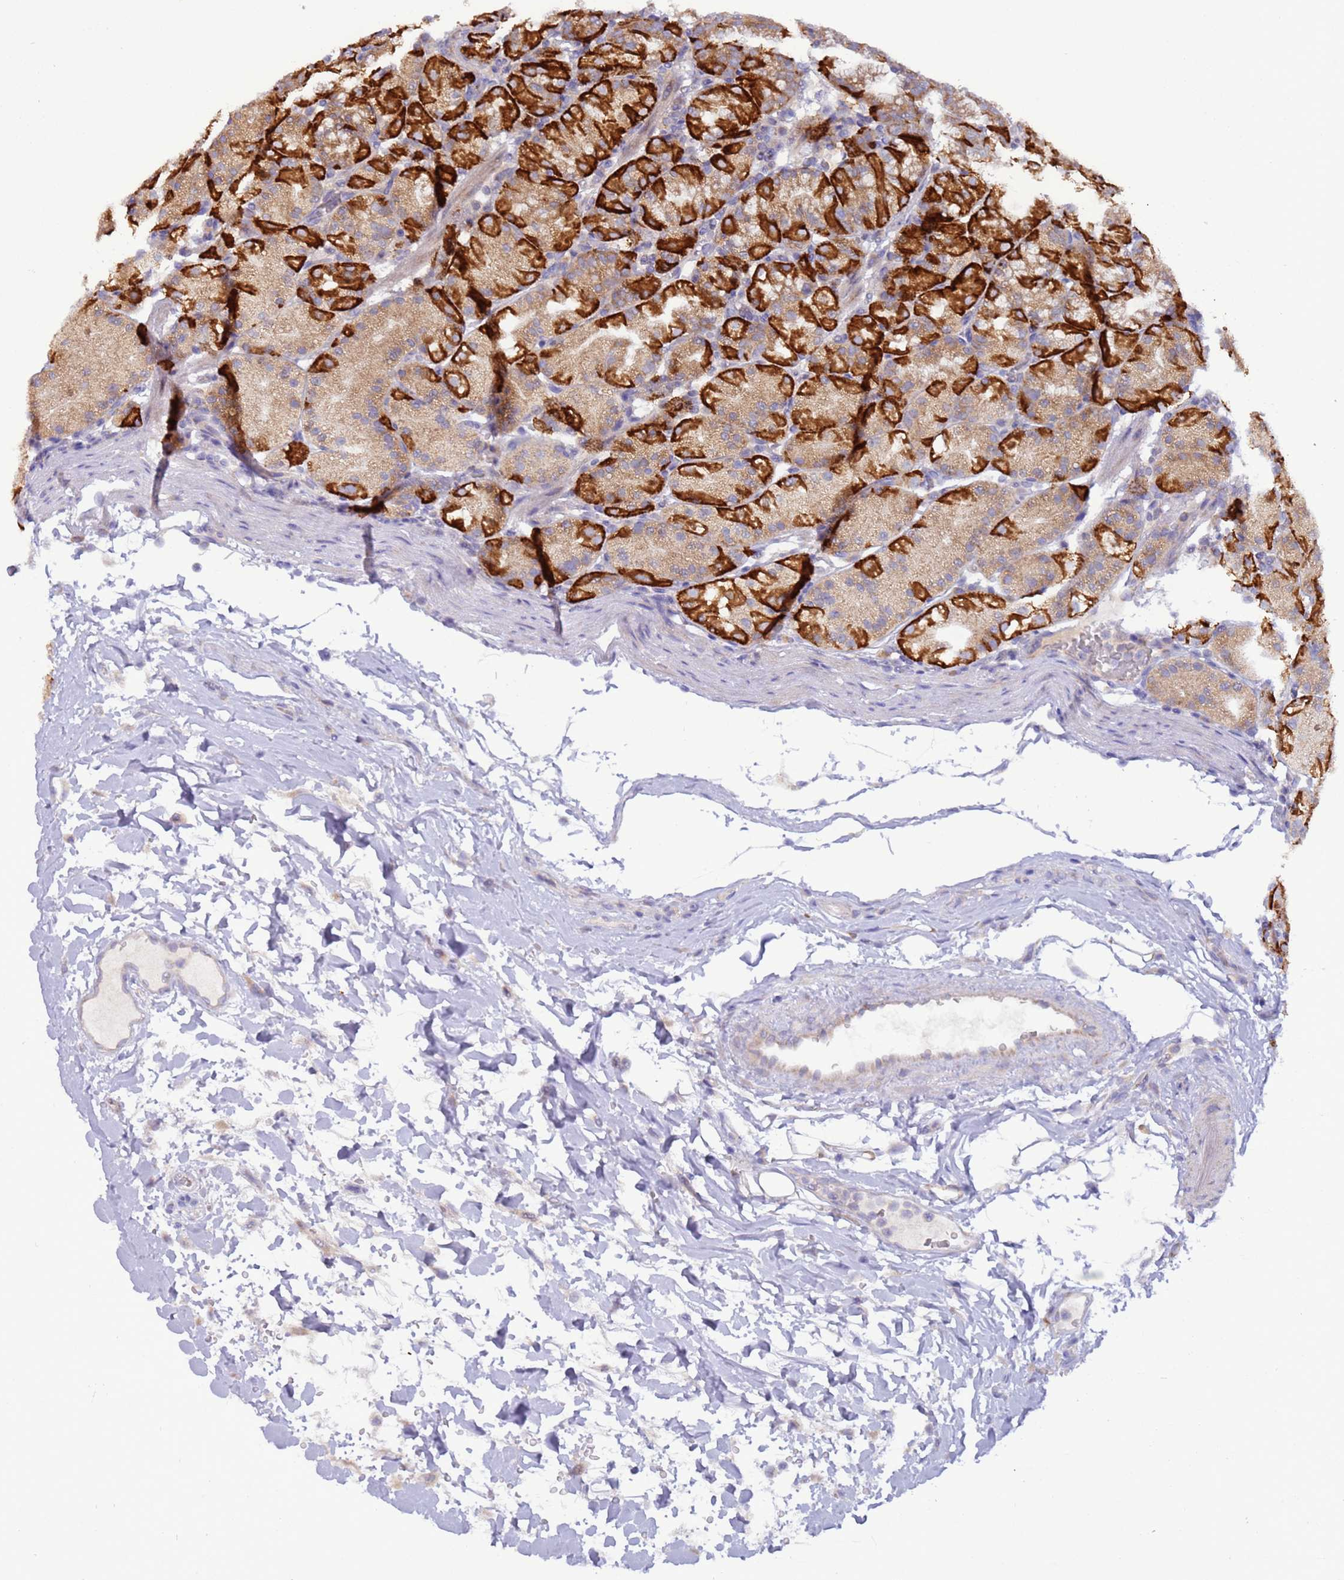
{"staining": {"intensity": "strong", "quantity": ">75%", "location": "cytoplasmic/membranous"}, "tissue": "stomach", "cell_type": "Glandular cells", "image_type": "normal", "snomed": [{"axis": "morphology", "description": "Normal tissue, NOS"}, {"axis": "topography", "description": "Stomach, upper"}], "caption": "An immunohistochemistry photomicrograph of benign tissue is shown. Protein staining in brown labels strong cytoplasmic/membranous positivity in stomach within glandular cells. (DAB IHC, brown staining for protein, blue staining for nuclei).", "gene": "UQCRQ", "patient": {"sex": "male", "age": 48}}